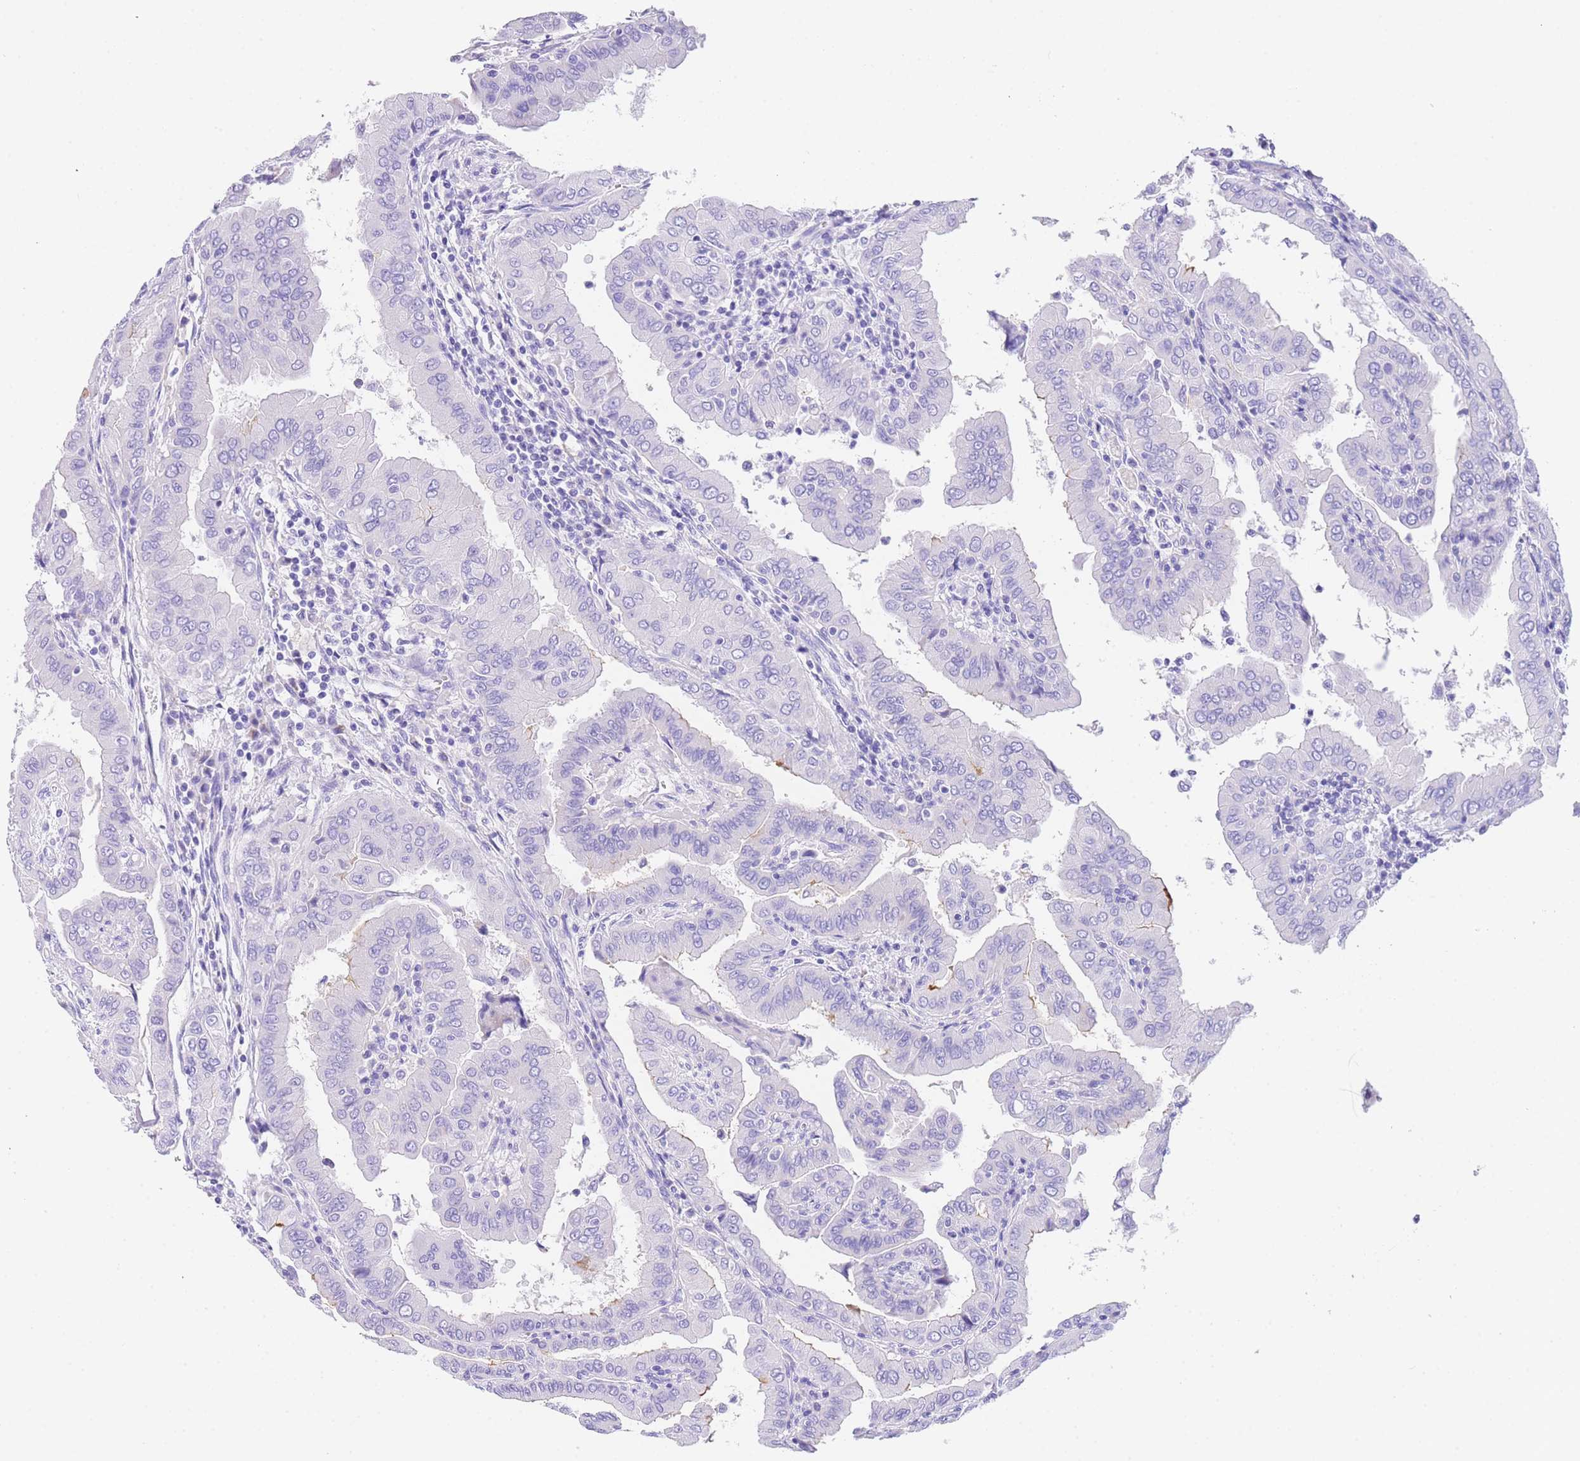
{"staining": {"intensity": "negative", "quantity": "none", "location": "none"}, "tissue": "thyroid cancer", "cell_type": "Tumor cells", "image_type": "cancer", "snomed": [{"axis": "morphology", "description": "Papillary adenocarcinoma, NOS"}, {"axis": "topography", "description": "Thyroid gland"}], "caption": "A high-resolution image shows immunohistochemistry staining of thyroid cancer (papillary adenocarcinoma), which shows no significant expression in tumor cells. (DAB immunohistochemistry visualized using brightfield microscopy, high magnification).", "gene": "NKD2", "patient": {"sex": "male", "age": 33}}